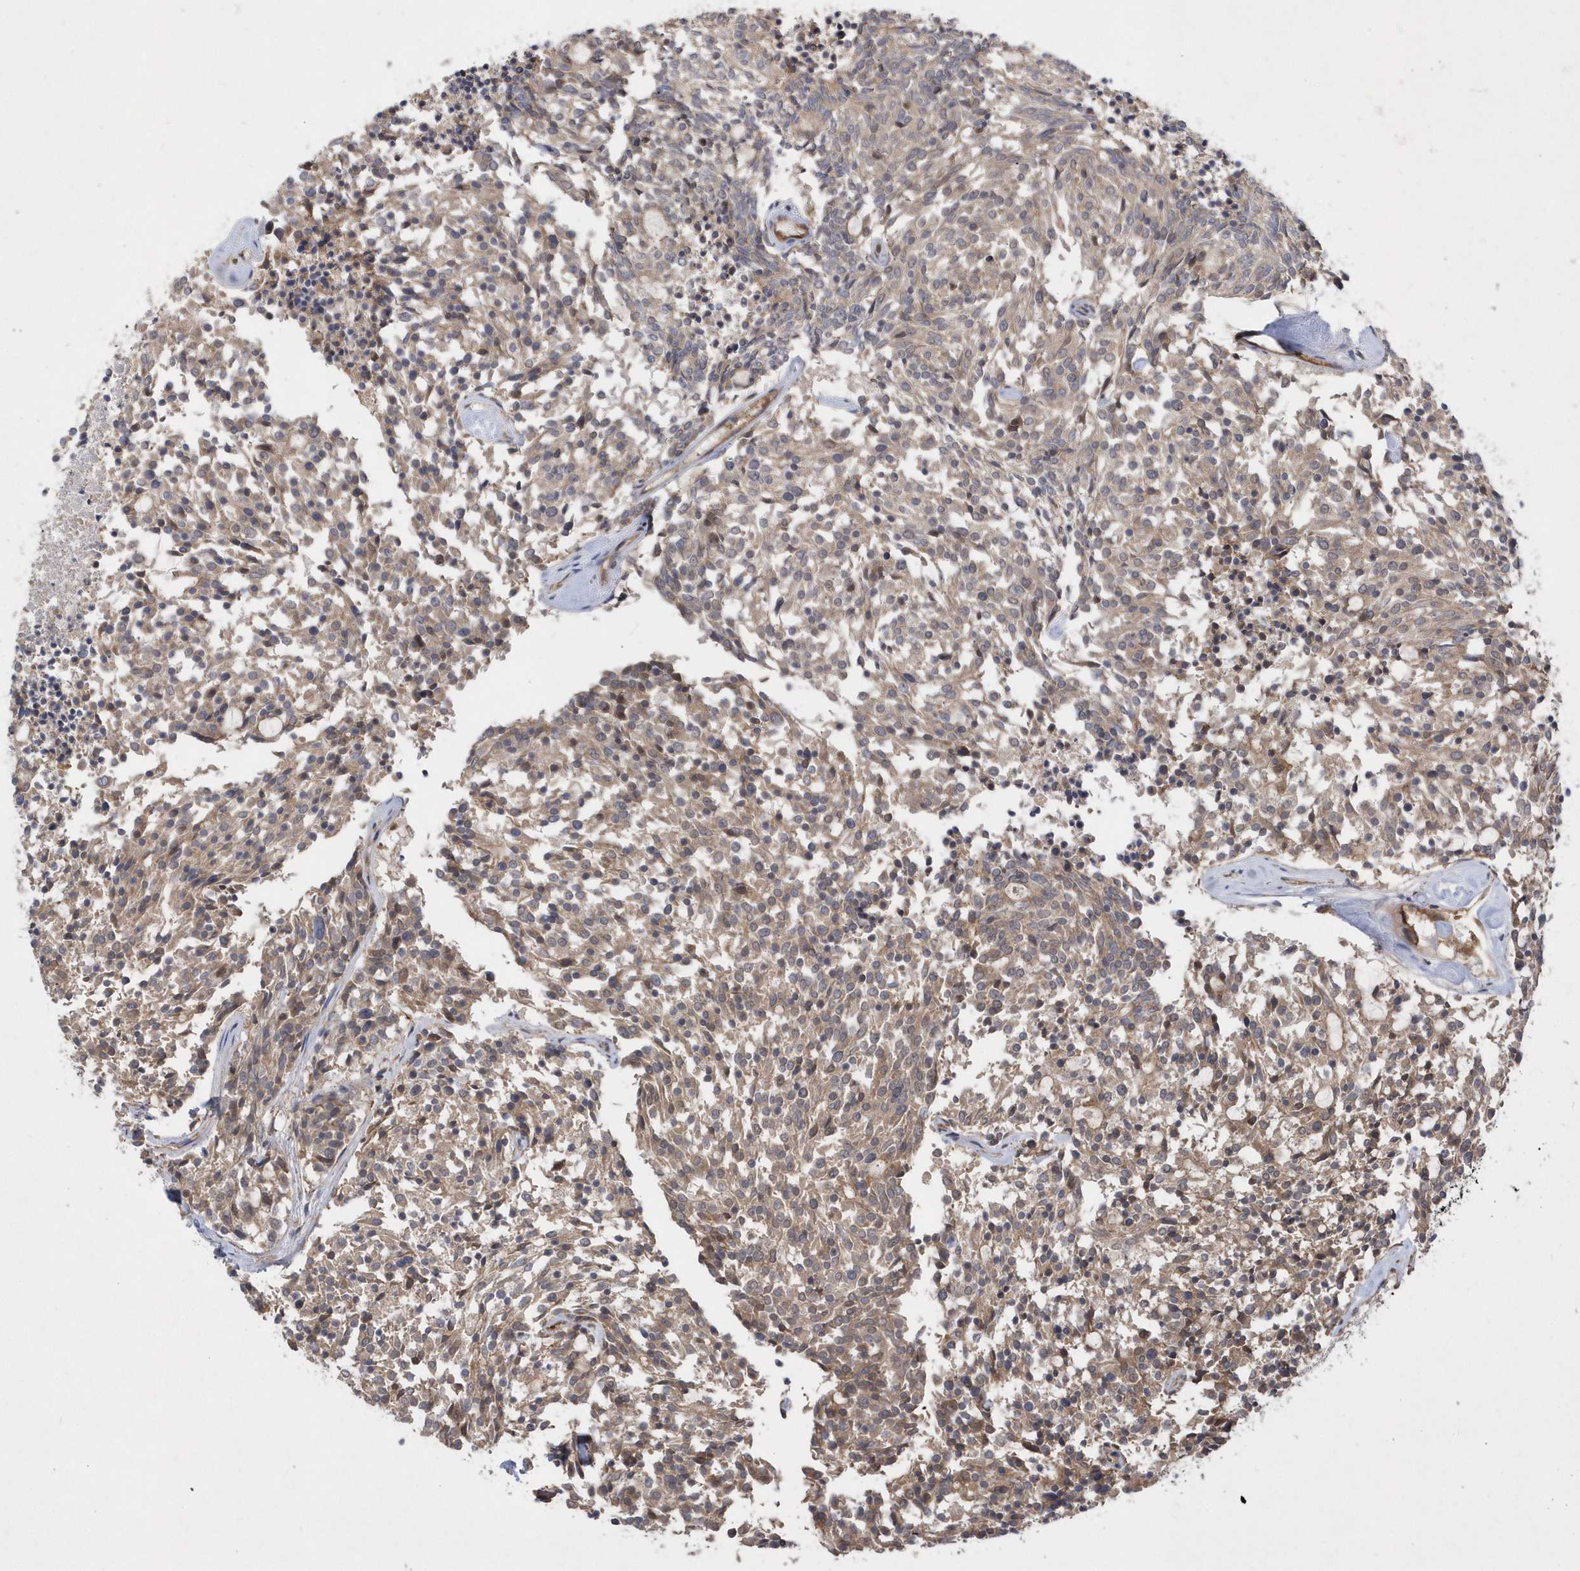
{"staining": {"intensity": "moderate", "quantity": ">75%", "location": "cytoplasmic/membranous"}, "tissue": "carcinoid", "cell_type": "Tumor cells", "image_type": "cancer", "snomed": [{"axis": "morphology", "description": "Carcinoid, malignant, NOS"}, {"axis": "topography", "description": "Pancreas"}], "caption": "Carcinoid (malignant) stained for a protein (brown) exhibits moderate cytoplasmic/membranous positive staining in about >75% of tumor cells.", "gene": "GFM2", "patient": {"sex": "female", "age": 54}}